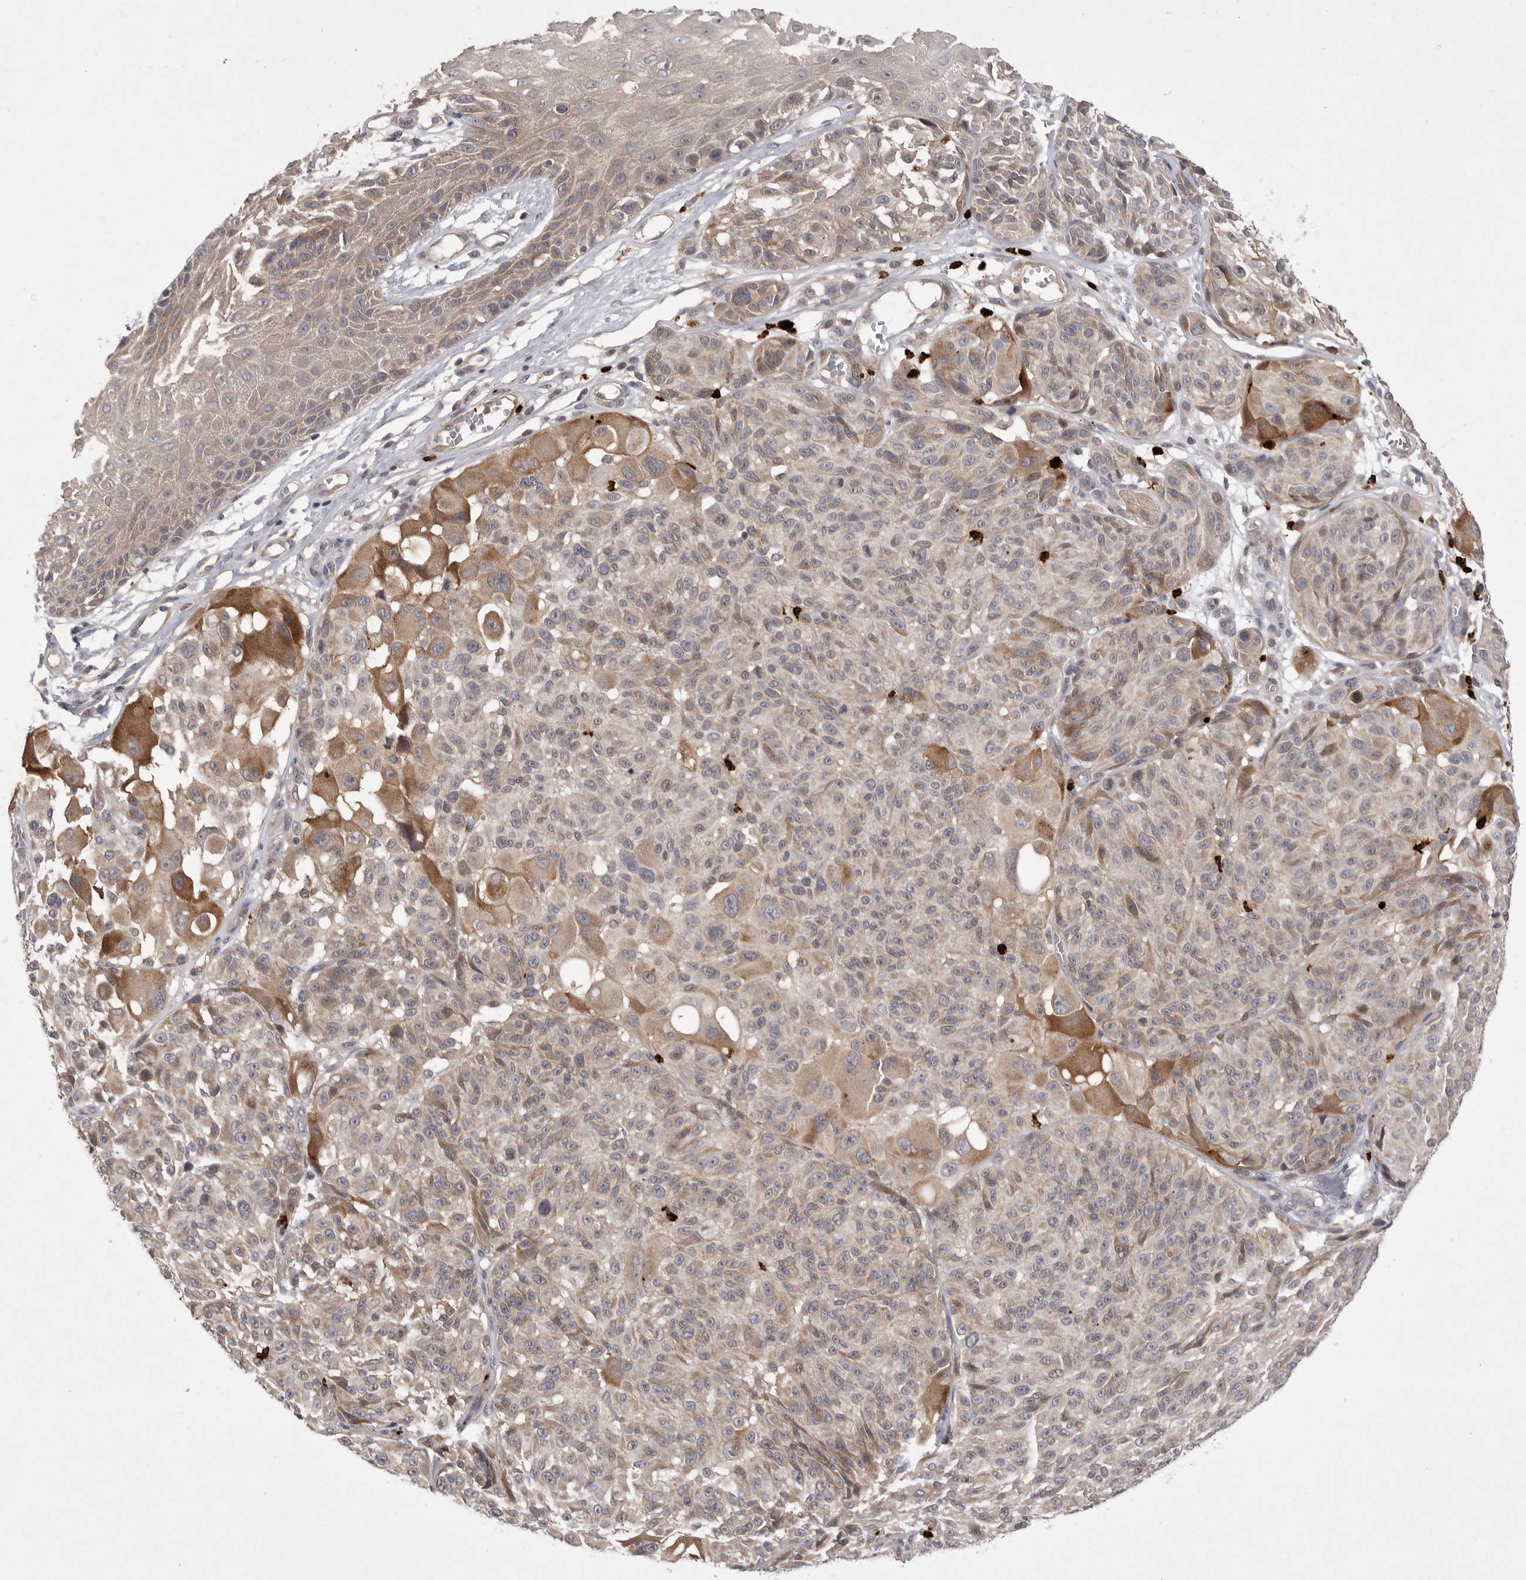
{"staining": {"intensity": "moderate", "quantity": "<25%", "location": "cytoplasmic/membranous"}, "tissue": "melanoma", "cell_type": "Tumor cells", "image_type": "cancer", "snomed": [{"axis": "morphology", "description": "Malignant melanoma, NOS"}, {"axis": "topography", "description": "Skin"}], "caption": "Melanoma stained with a brown dye exhibits moderate cytoplasmic/membranous positive staining in about <25% of tumor cells.", "gene": "UBE3D", "patient": {"sex": "male", "age": 83}}